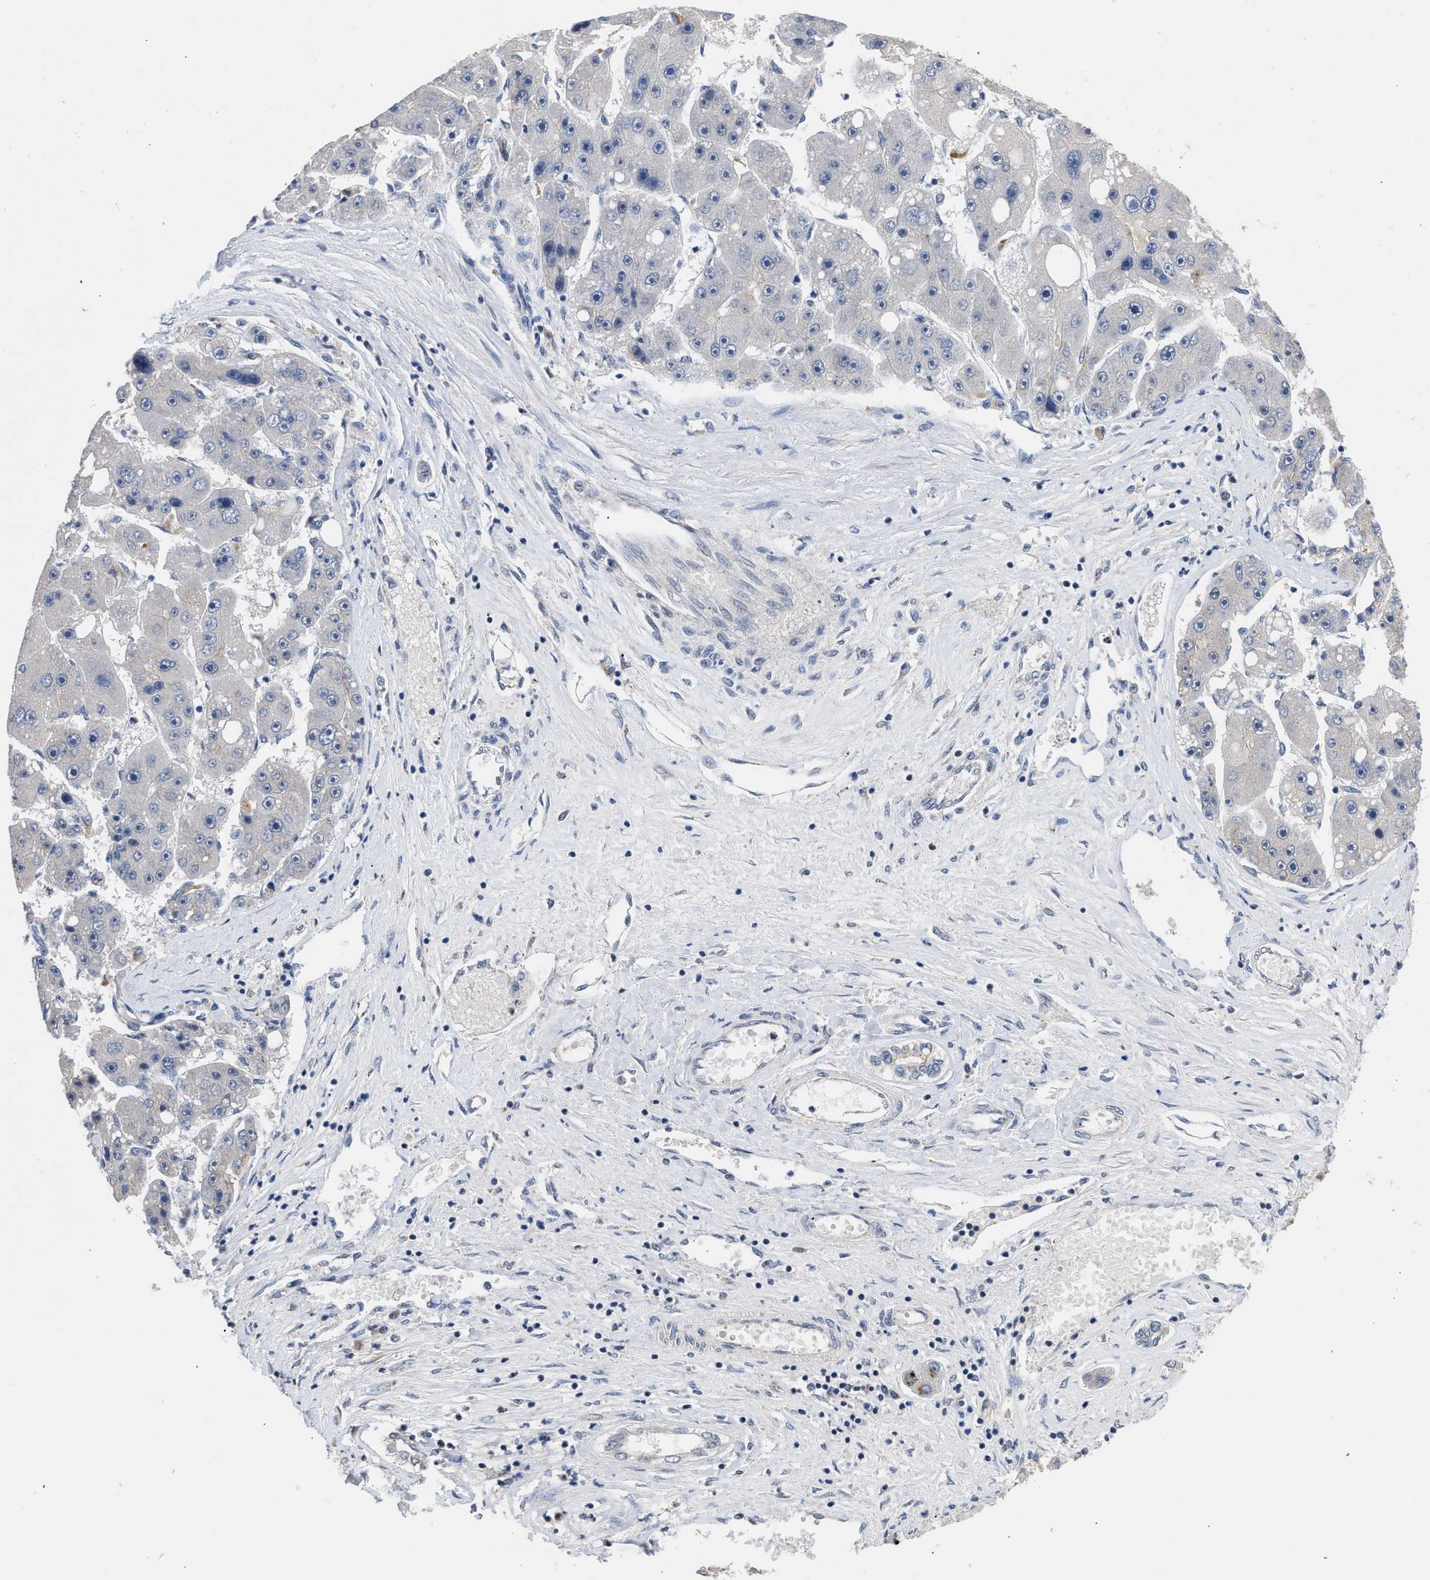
{"staining": {"intensity": "negative", "quantity": "none", "location": "none"}, "tissue": "liver cancer", "cell_type": "Tumor cells", "image_type": "cancer", "snomed": [{"axis": "morphology", "description": "Carcinoma, Hepatocellular, NOS"}, {"axis": "topography", "description": "Liver"}], "caption": "Tumor cells are negative for protein expression in human liver hepatocellular carcinoma.", "gene": "CSF3R", "patient": {"sex": "female", "age": 61}}